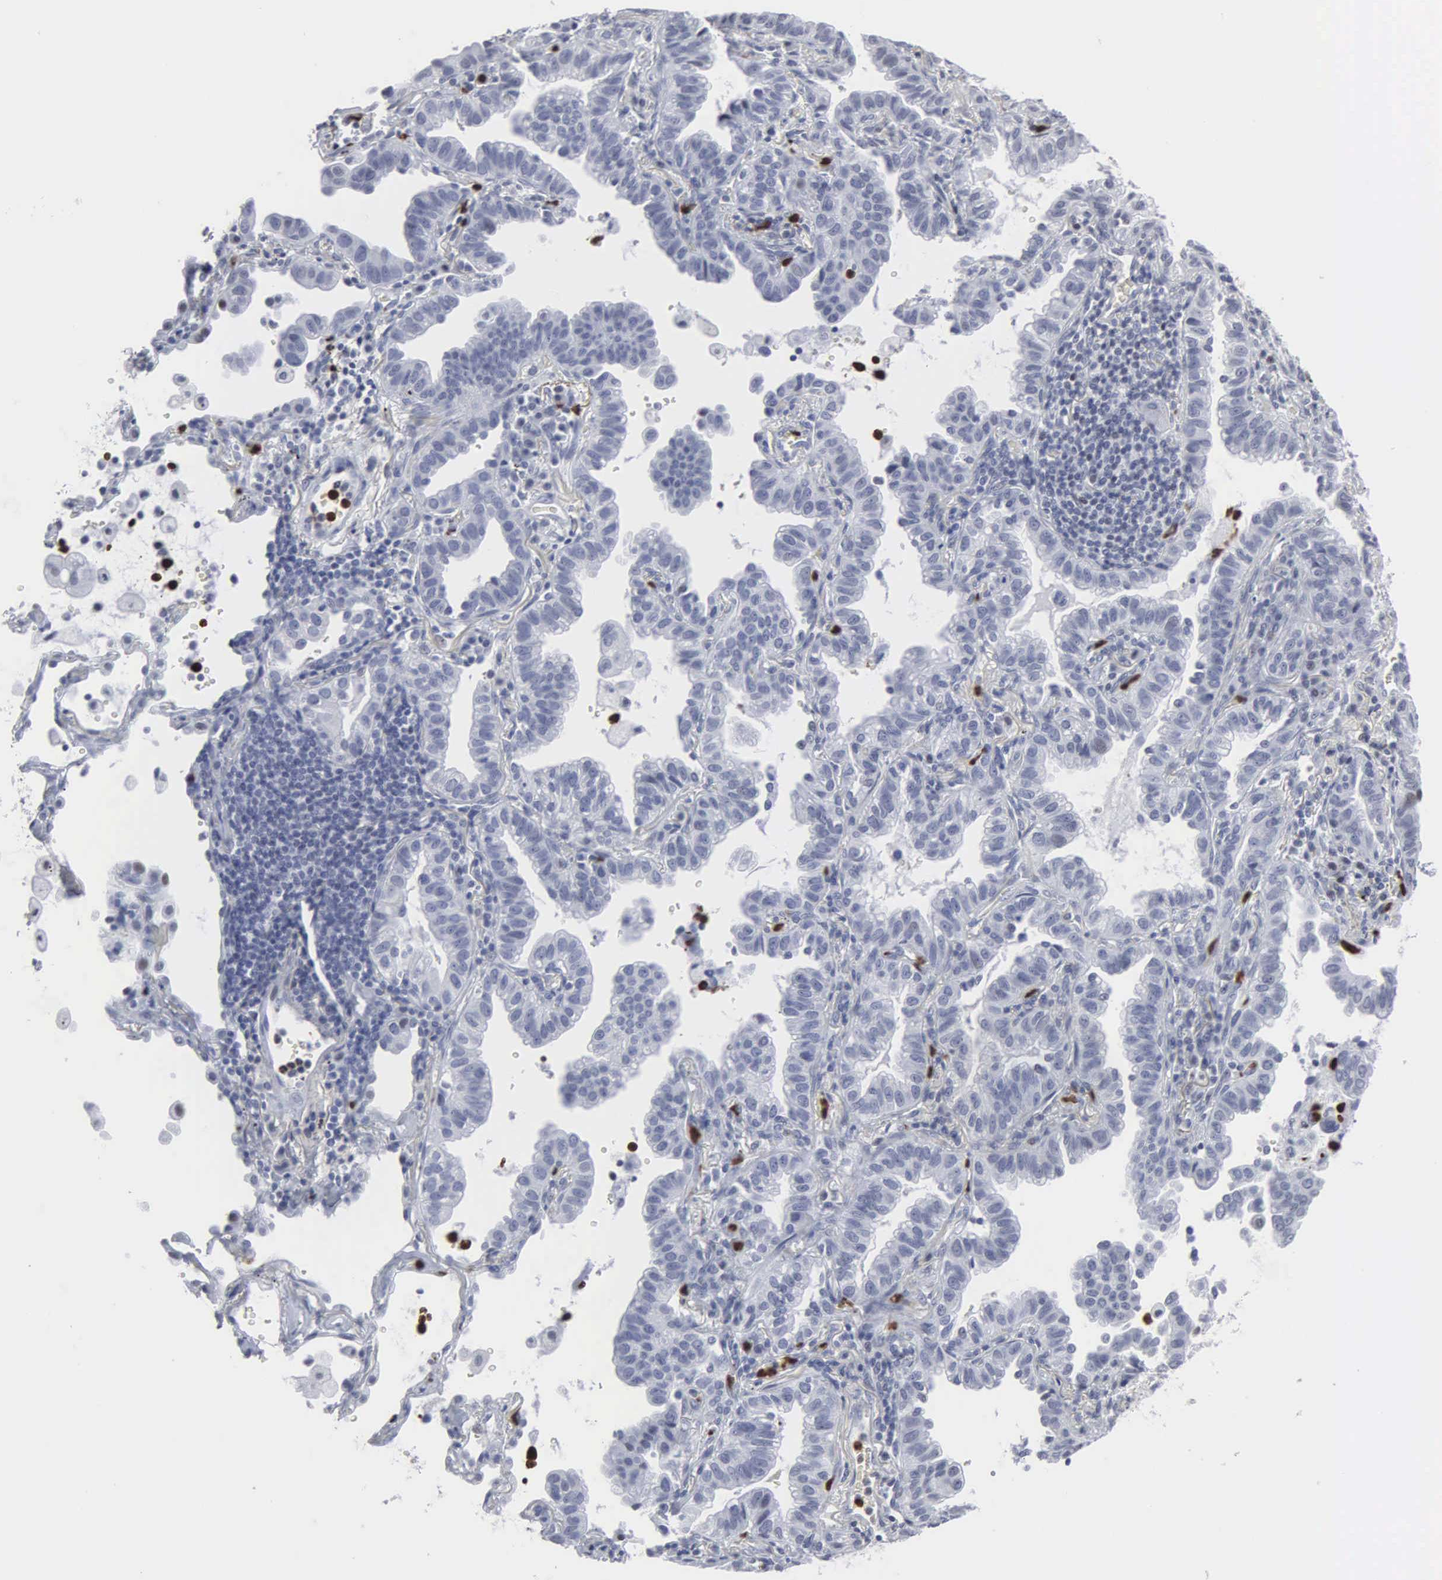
{"staining": {"intensity": "negative", "quantity": "none", "location": "none"}, "tissue": "lung cancer", "cell_type": "Tumor cells", "image_type": "cancer", "snomed": [{"axis": "morphology", "description": "Adenocarcinoma, NOS"}, {"axis": "topography", "description": "Lung"}], "caption": "Human lung cancer stained for a protein using immunohistochemistry (IHC) exhibits no expression in tumor cells.", "gene": "SPIN3", "patient": {"sex": "female", "age": 50}}